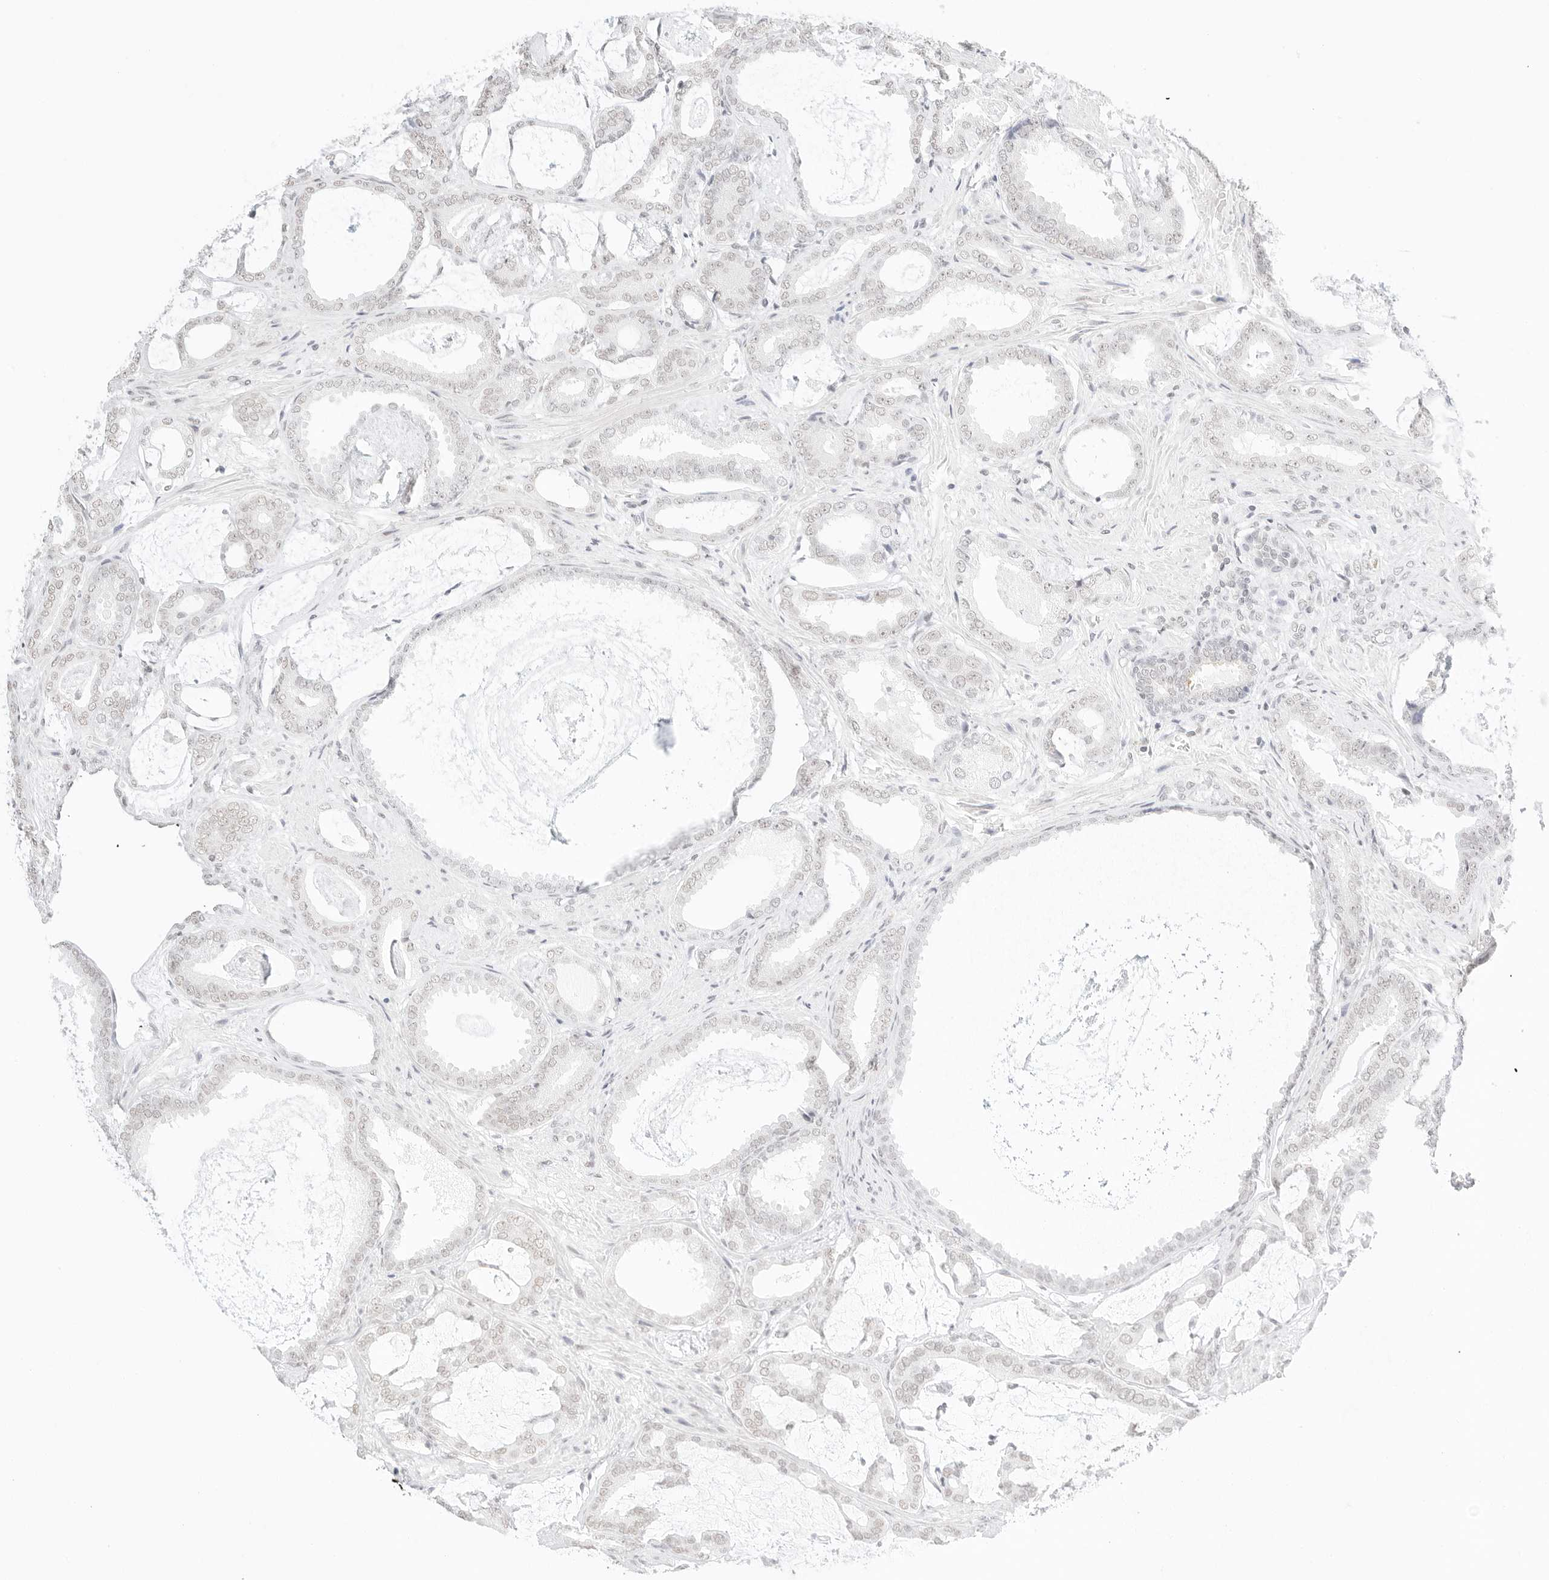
{"staining": {"intensity": "negative", "quantity": "none", "location": "none"}, "tissue": "prostate cancer", "cell_type": "Tumor cells", "image_type": "cancer", "snomed": [{"axis": "morphology", "description": "Adenocarcinoma, Low grade"}, {"axis": "topography", "description": "Prostate"}], "caption": "A high-resolution micrograph shows immunohistochemistry staining of adenocarcinoma (low-grade) (prostate), which reveals no significant positivity in tumor cells.", "gene": "FBLN5", "patient": {"sex": "male", "age": 71}}